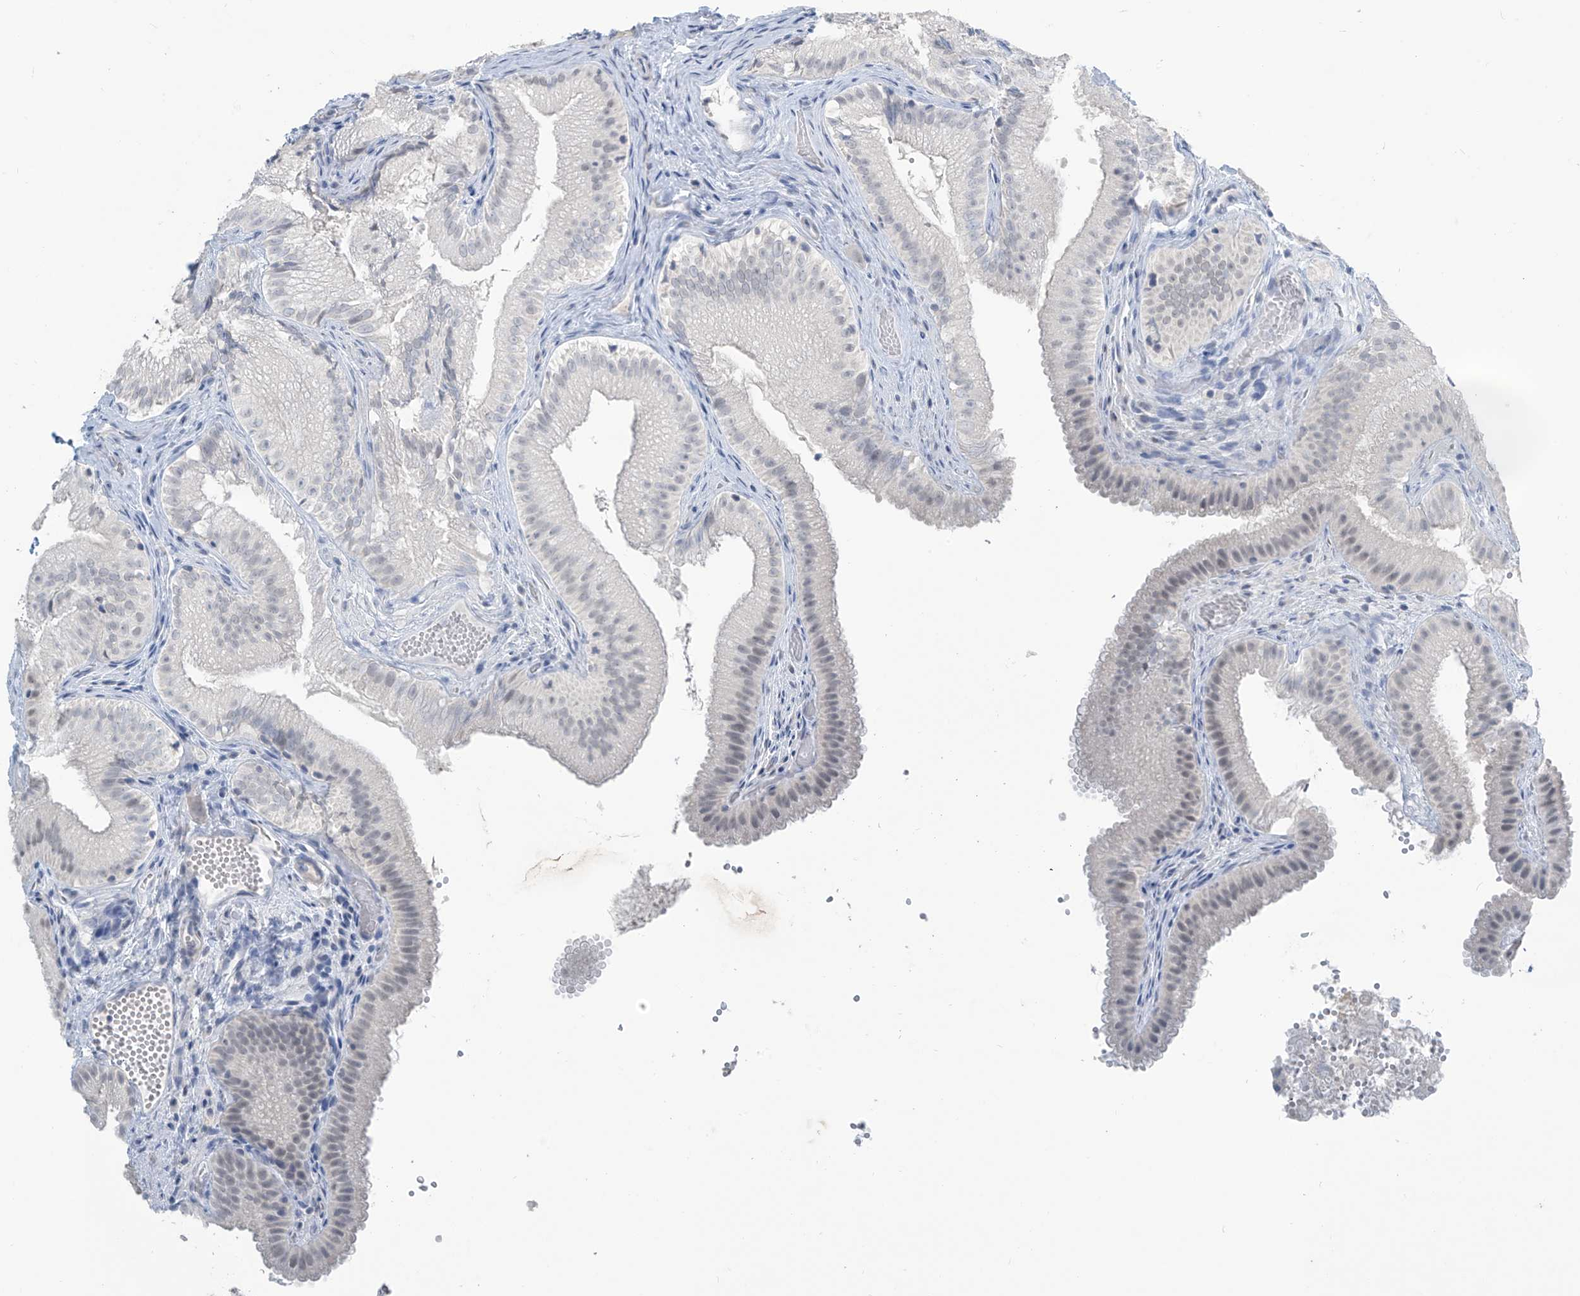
{"staining": {"intensity": "weak", "quantity": "<25%", "location": "nuclear"}, "tissue": "gallbladder", "cell_type": "Glandular cells", "image_type": "normal", "snomed": [{"axis": "morphology", "description": "Normal tissue, NOS"}, {"axis": "topography", "description": "Gallbladder"}], "caption": "A high-resolution image shows IHC staining of unremarkable gallbladder, which exhibits no significant staining in glandular cells.", "gene": "METAP1D", "patient": {"sex": "female", "age": 30}}